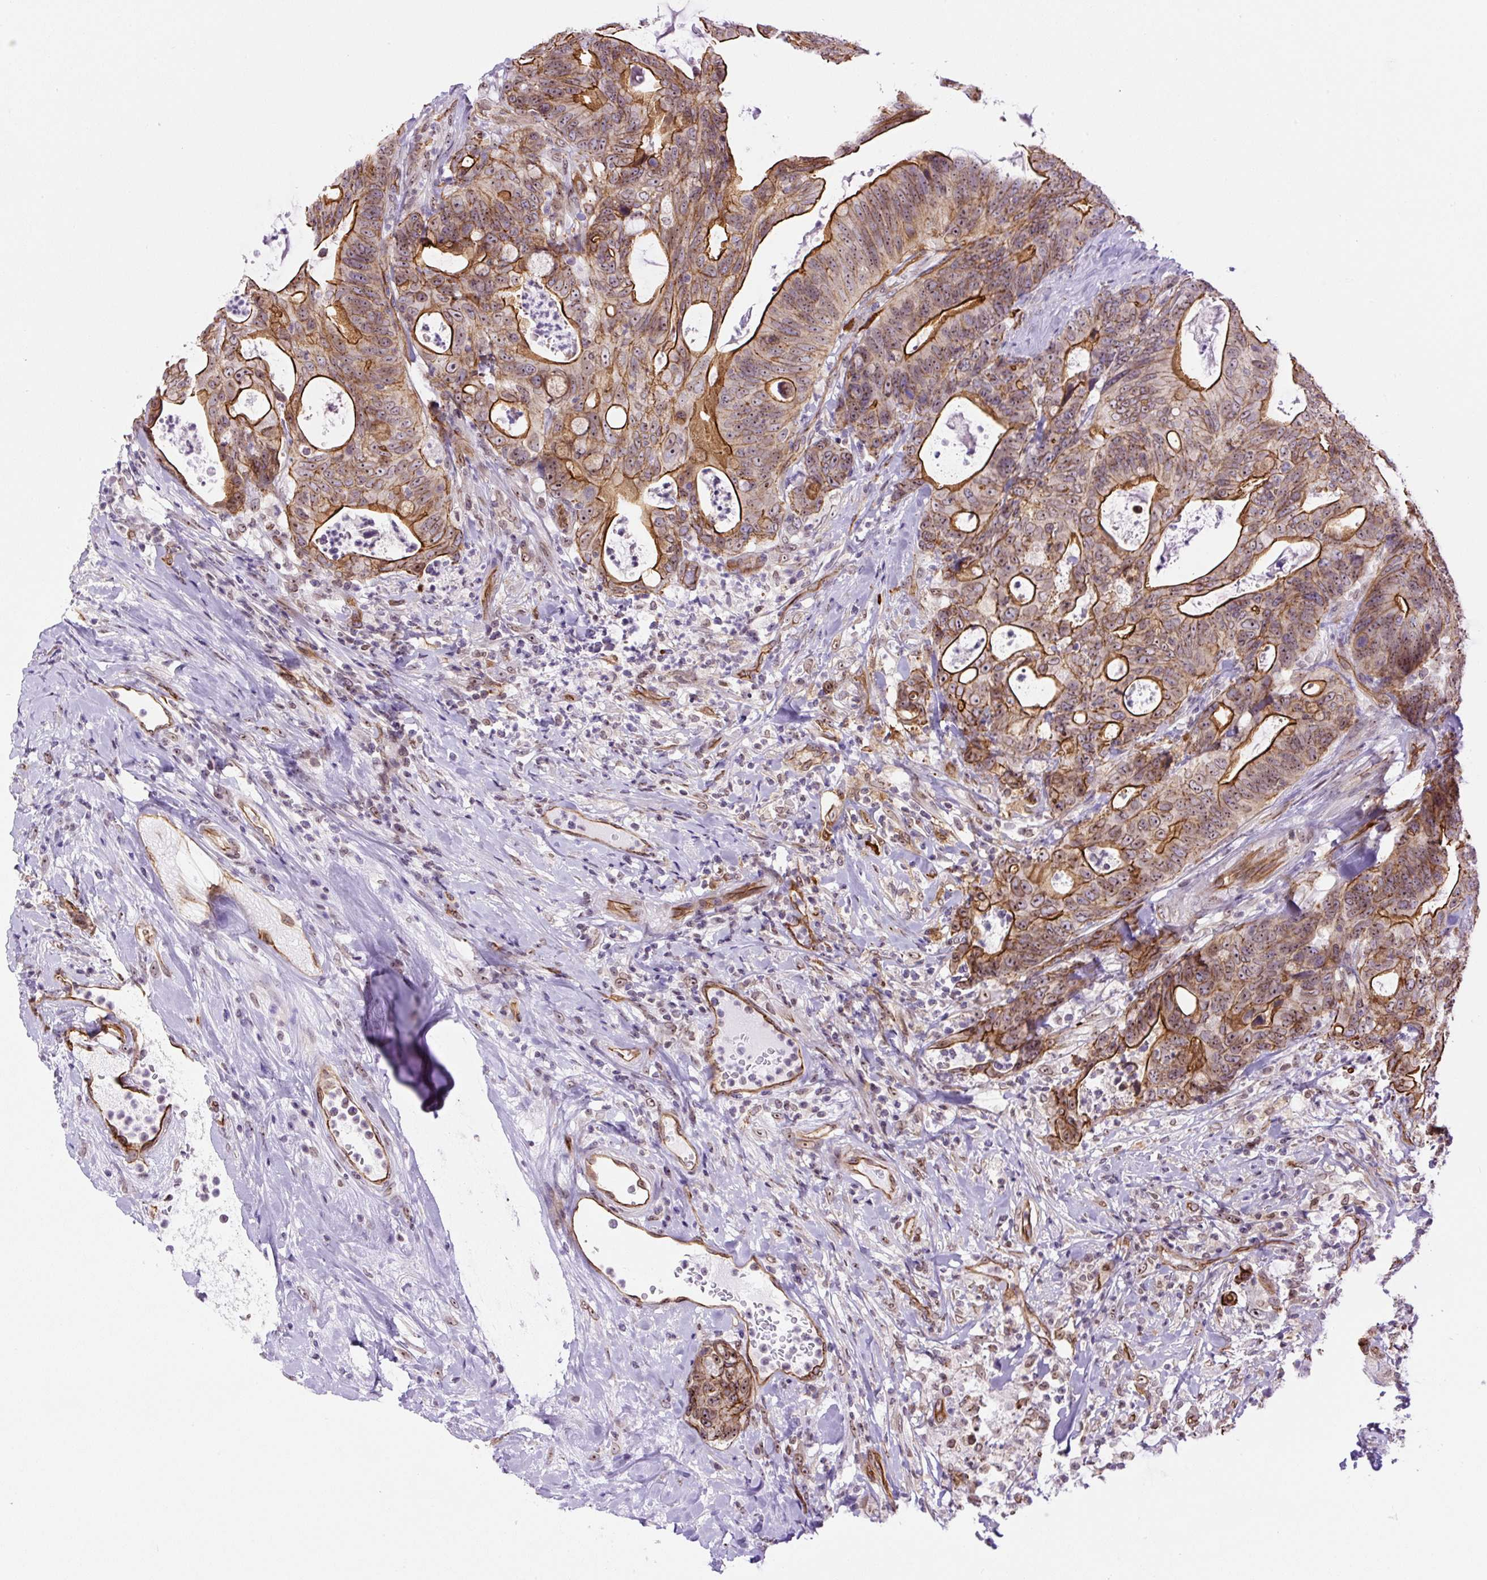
{"staining": {"intensity": "strong", "quantity": "25%-75%", "location": "cytoplasmic/membranous"}, "tissue": "colorectal cancer", "cell_type": "Tumor cells", "image_type": "cancer", "snomed": [{"axis": "morphology", "description": "Adenocarcinoma, NOS"}, {"axis": "topography", "description": "Colon"}], "caption": "Human adenocarcinoma (colorectal) stained with a protein marker displays strong staining in tumor cells.", "gene": "MYO5C", "patient": {"sex": "female", "age": 82}}